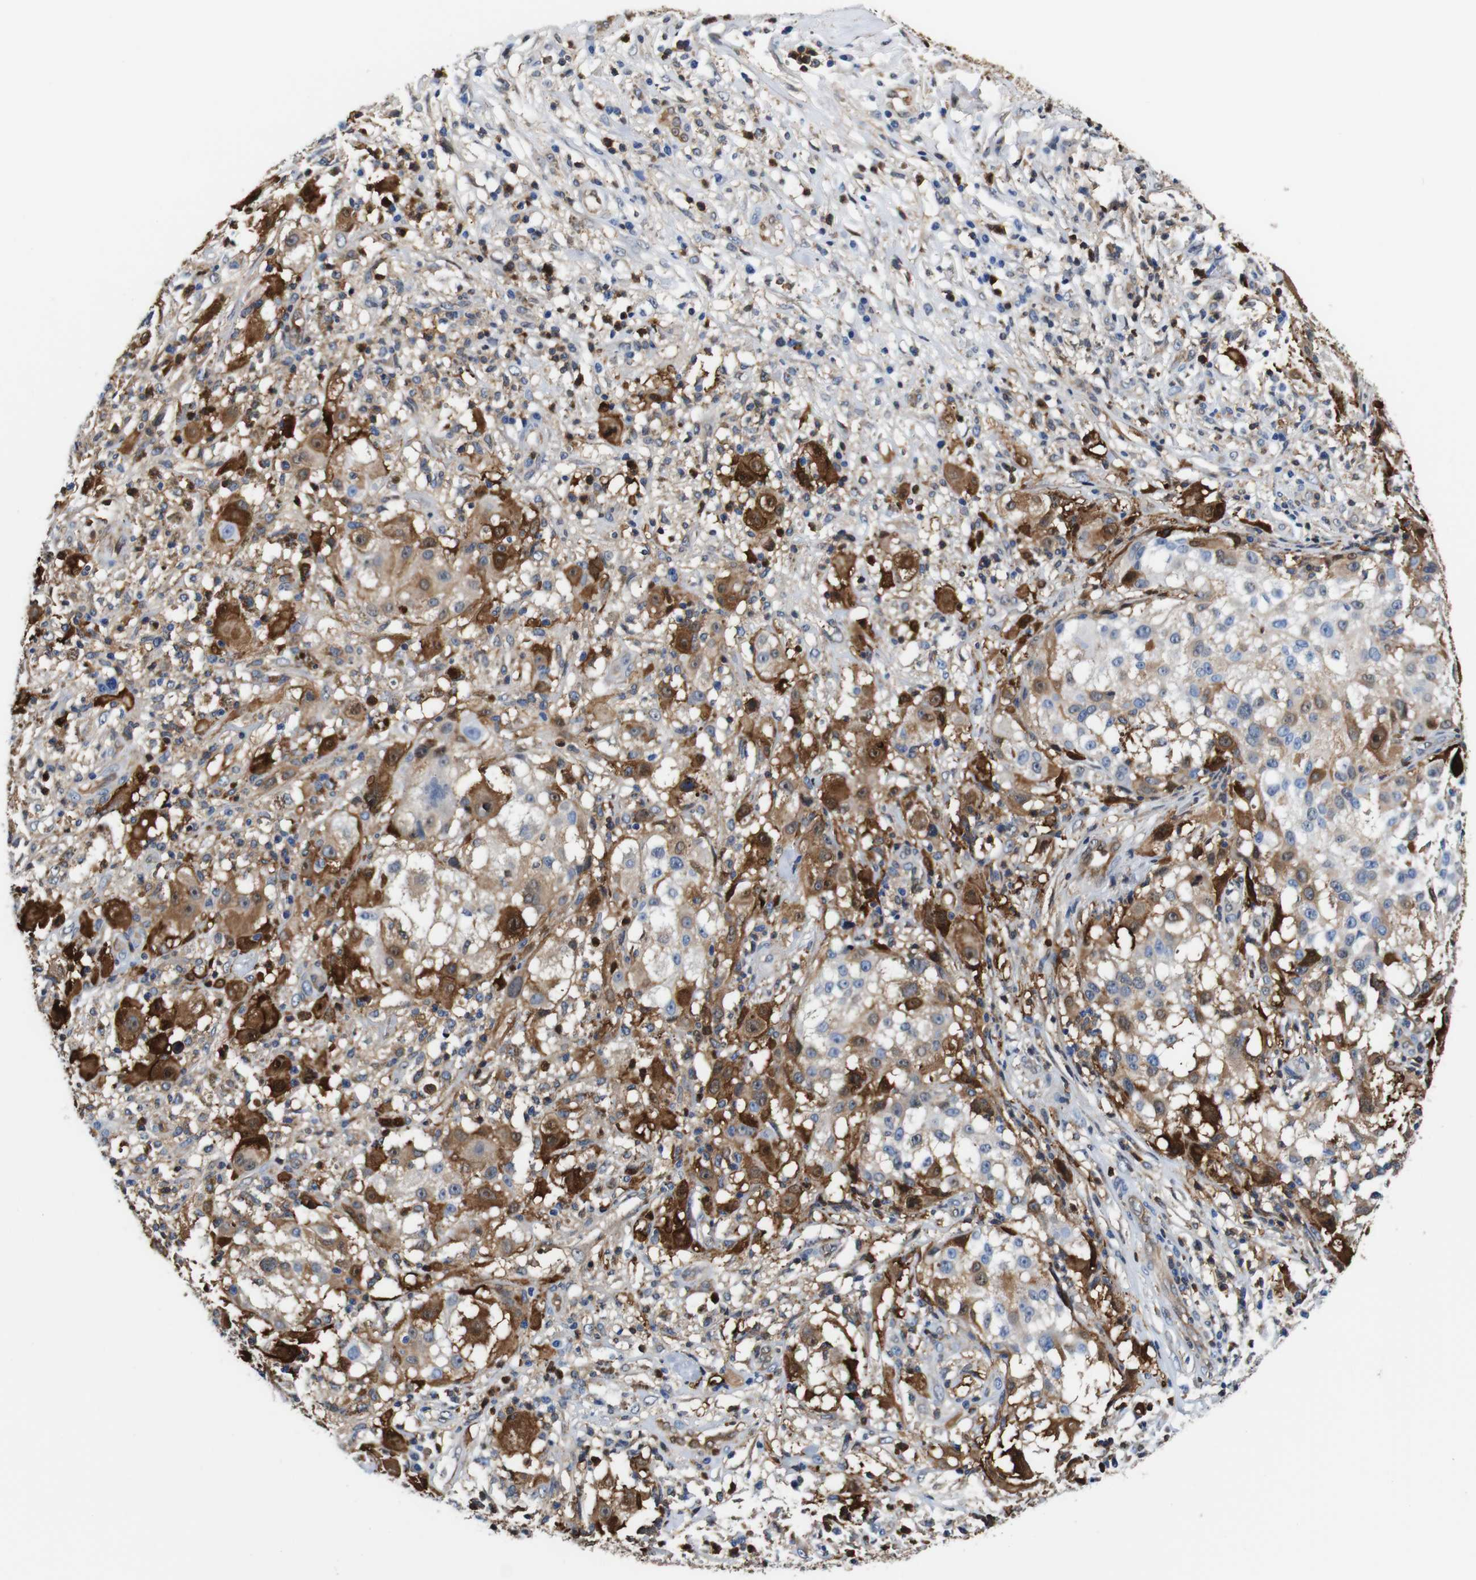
{"staining": {"intensity": "moderate", "quantity": "<25%", "location": "cytoplasmic/membranous,nuclear"}, "tissue": "melanoma", "cell_type": "Tumor cells", "image_type": "cancer", "snomed": [{"axis": "morphology", "description": "Necrosis, NOS"}, {"axis": "morphology", "description": "Malignant melanoma, NOS"}, {"axis": "topography", "description": "Skin"}], "caption": "Human malignant melanoma stained with a brown dye displays moderate cytoplasmic/membranous and nuclear positive staining in approximately <25% of tumor cells.", "gene": "ANXA1", "patient": {"sex": "female", "age": 87}}